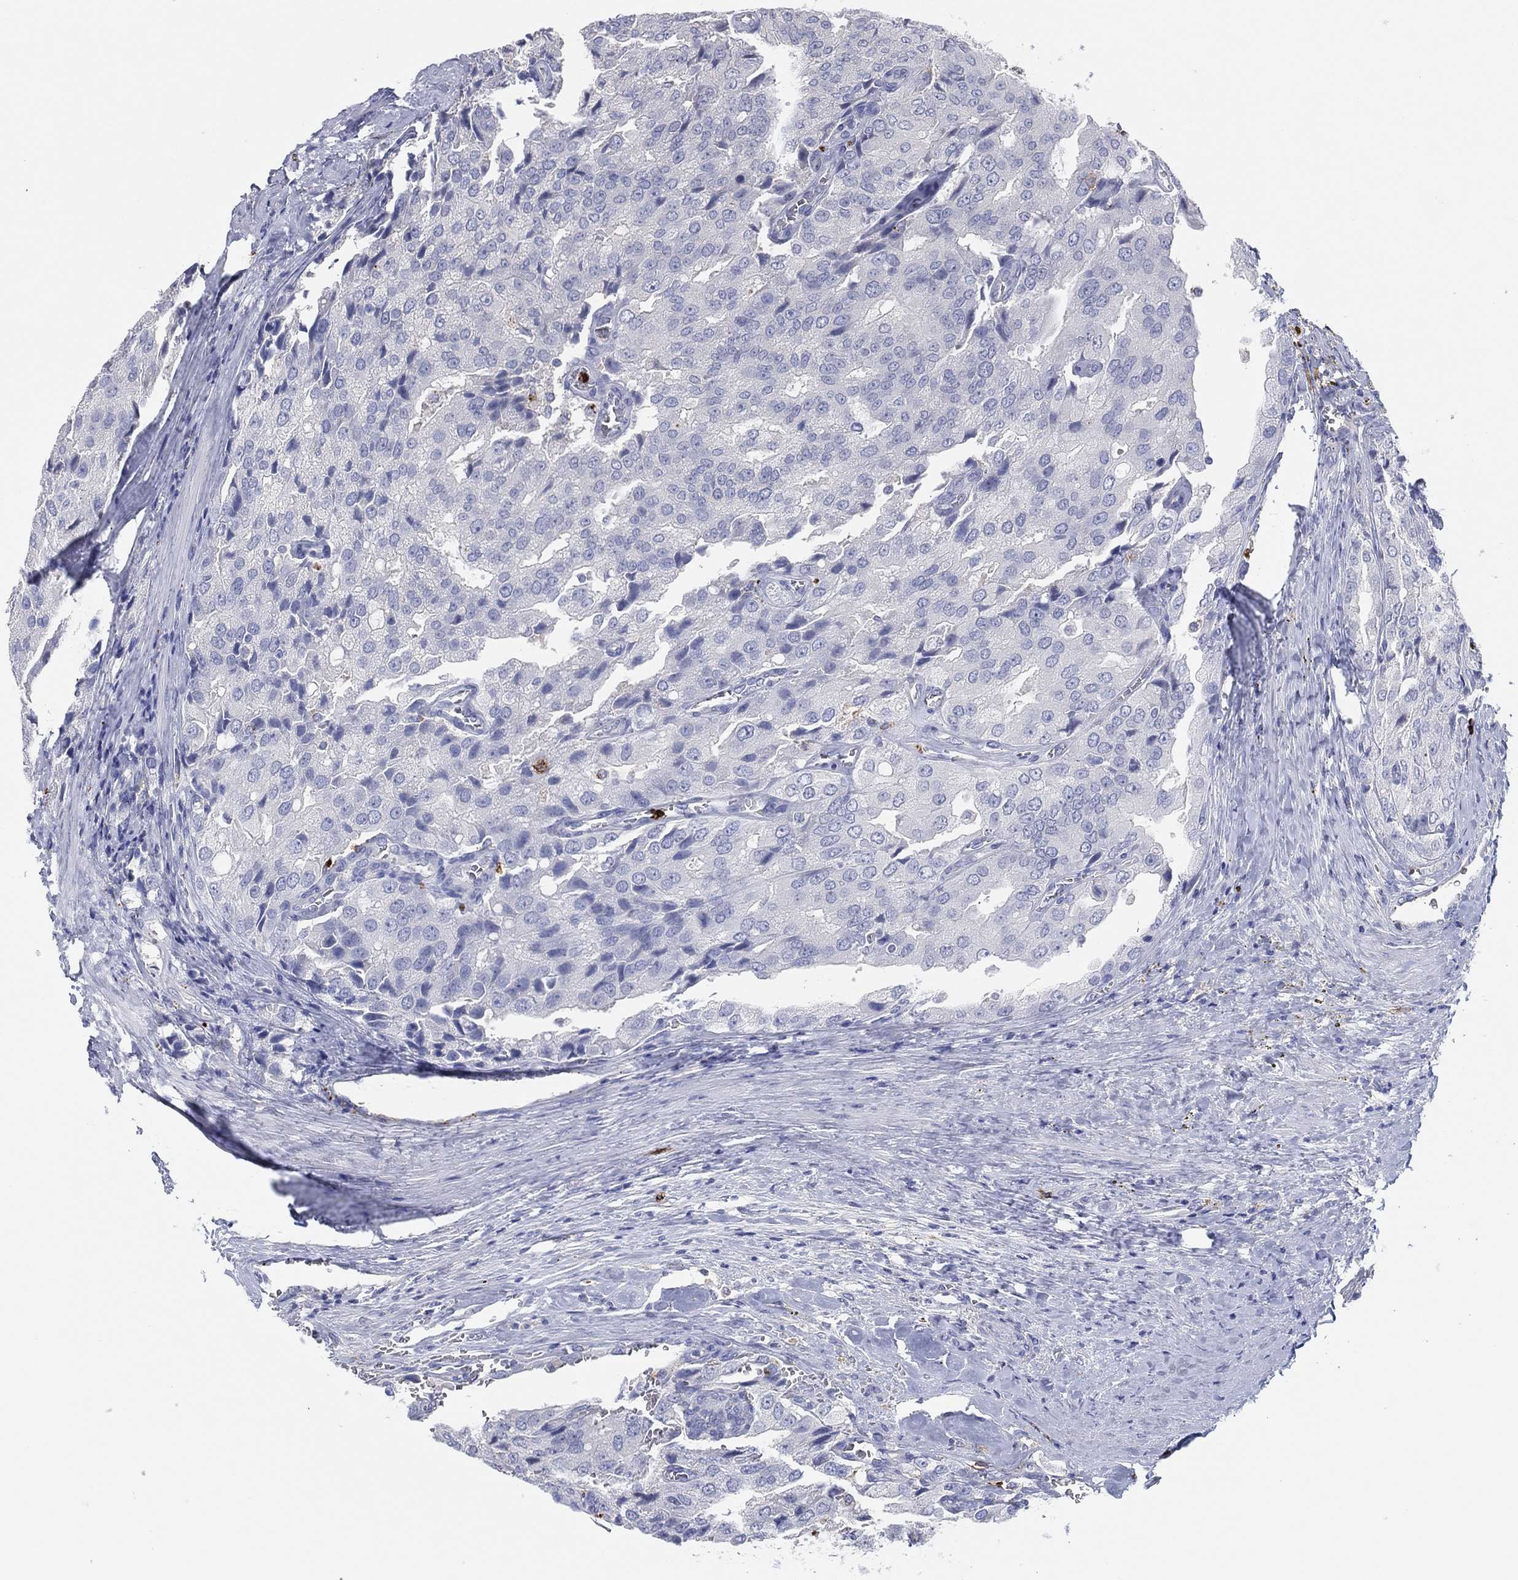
{"staining": {"intensity": "negative", "quantity": "none", "location": "none"}, "tissue": "prostate cancer", "cell_type": "Tumor cells", "image_type": "cancer", "snomed": [{"axis": "morphology", "description": "Adenocarcinoma, NOS"}, {"axis": "topography", "description": "Prostate and seminal vesicle, NOS"}, {"axis": "topography", "description": "Prostate"}], "caption": "The micrograph demonstrates no significant expression in tumor cells of prostate cancer.", "gene": "PLAC8", "patient": {"sex": "male", "age": 67}}